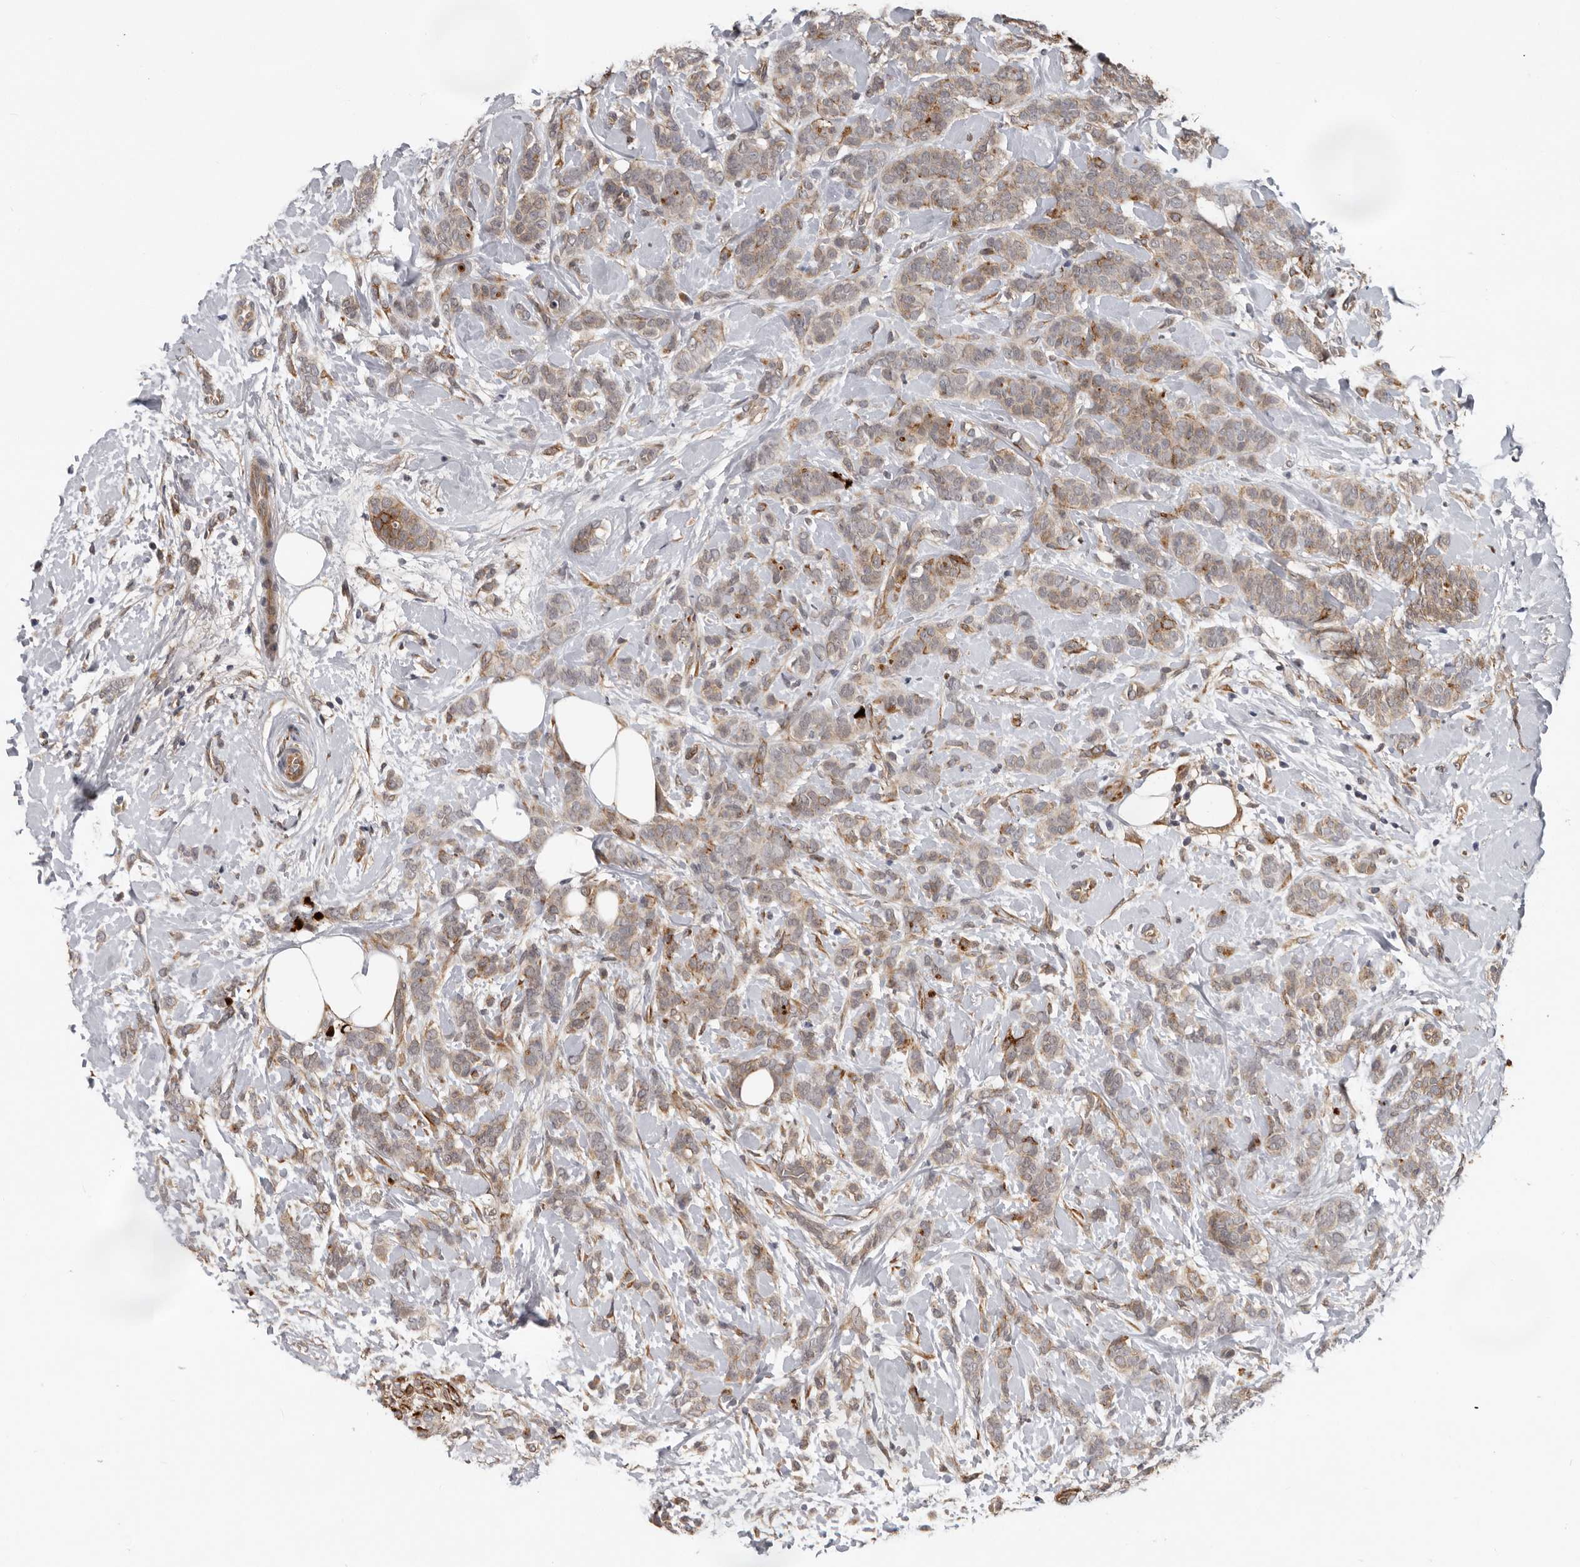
{"staining": {"intensity": "moderate", "quantity": ">75%", "location": "cytoplasmic/membranous"}, "tissue": "breast cancer", "cell_type": "Tumor cells", "image_type": "cancer", "snomed": [{"axis": "morphology", "description": "Lobular carcinoma, in situ"}, {"axis": "morphology", "description": "Lobular carcinoma"}, {"axis": "topography", "description": "Breast"}], "caption": "A medium amount of moderate cytoplasmic/membranous positivity is appreciated in approximately >75% of tumor cells in breast cancer tissue.", "gene": "MTF1", "patient": {"sex": "female", "age": 41}}